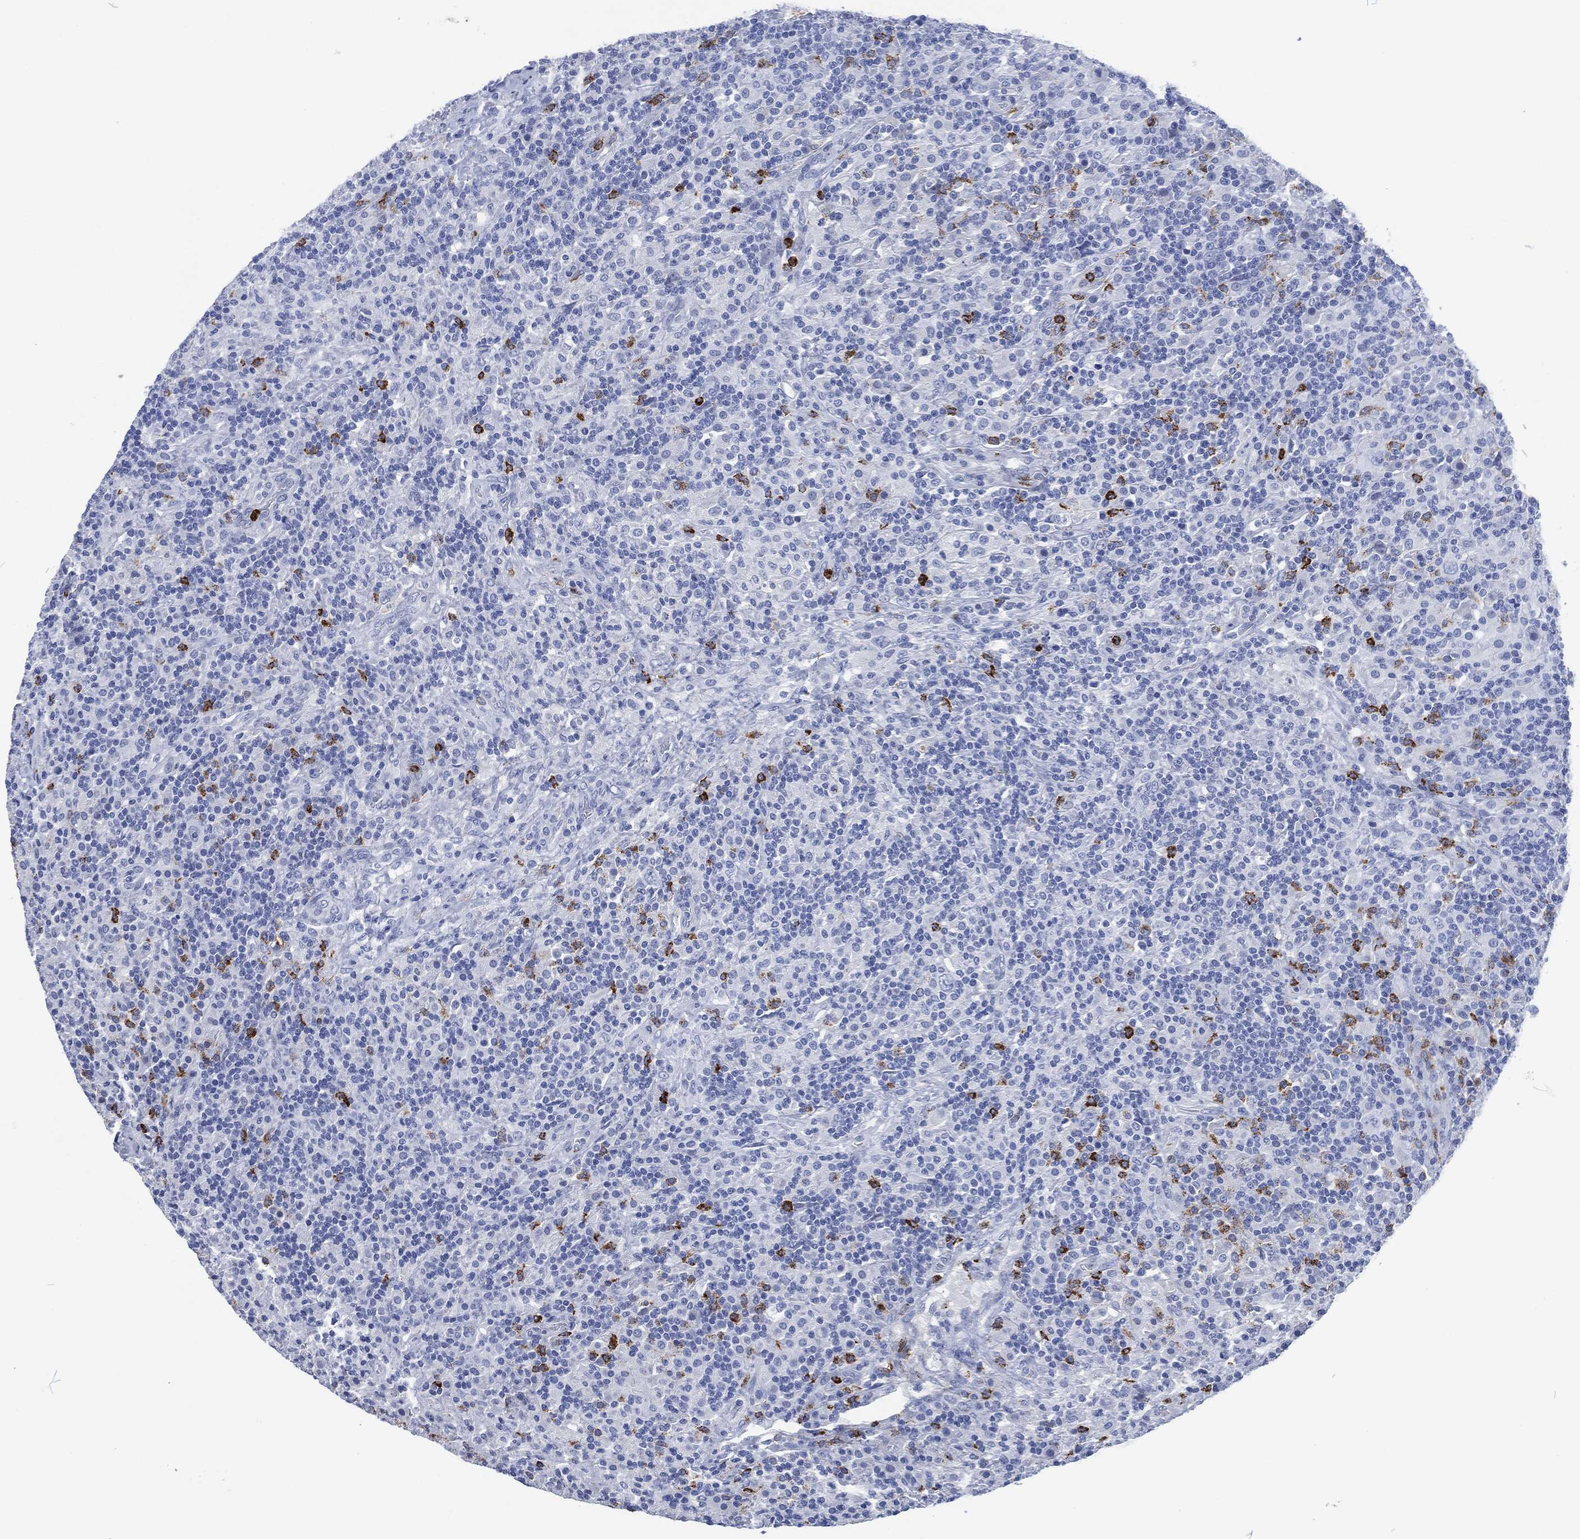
{"staining": {"intensity": "negative", "quantity": "none", "location": "none"}, "tissue": "lymphoma", "cell_type": "Tumor cells", "image_type": "cancer", "snomed": [{"axis": "morphology", "description": "Hodgkin's disease, NOS"}, {"axis": "topography", "description": "Lymph node"}], "caption": "IHC image of Hodgkin's disease stained for a protein (brown), which reveals no expression in tumor cells.", "gene": "MPO", "patient": {"sex": "male", "age": 70}}